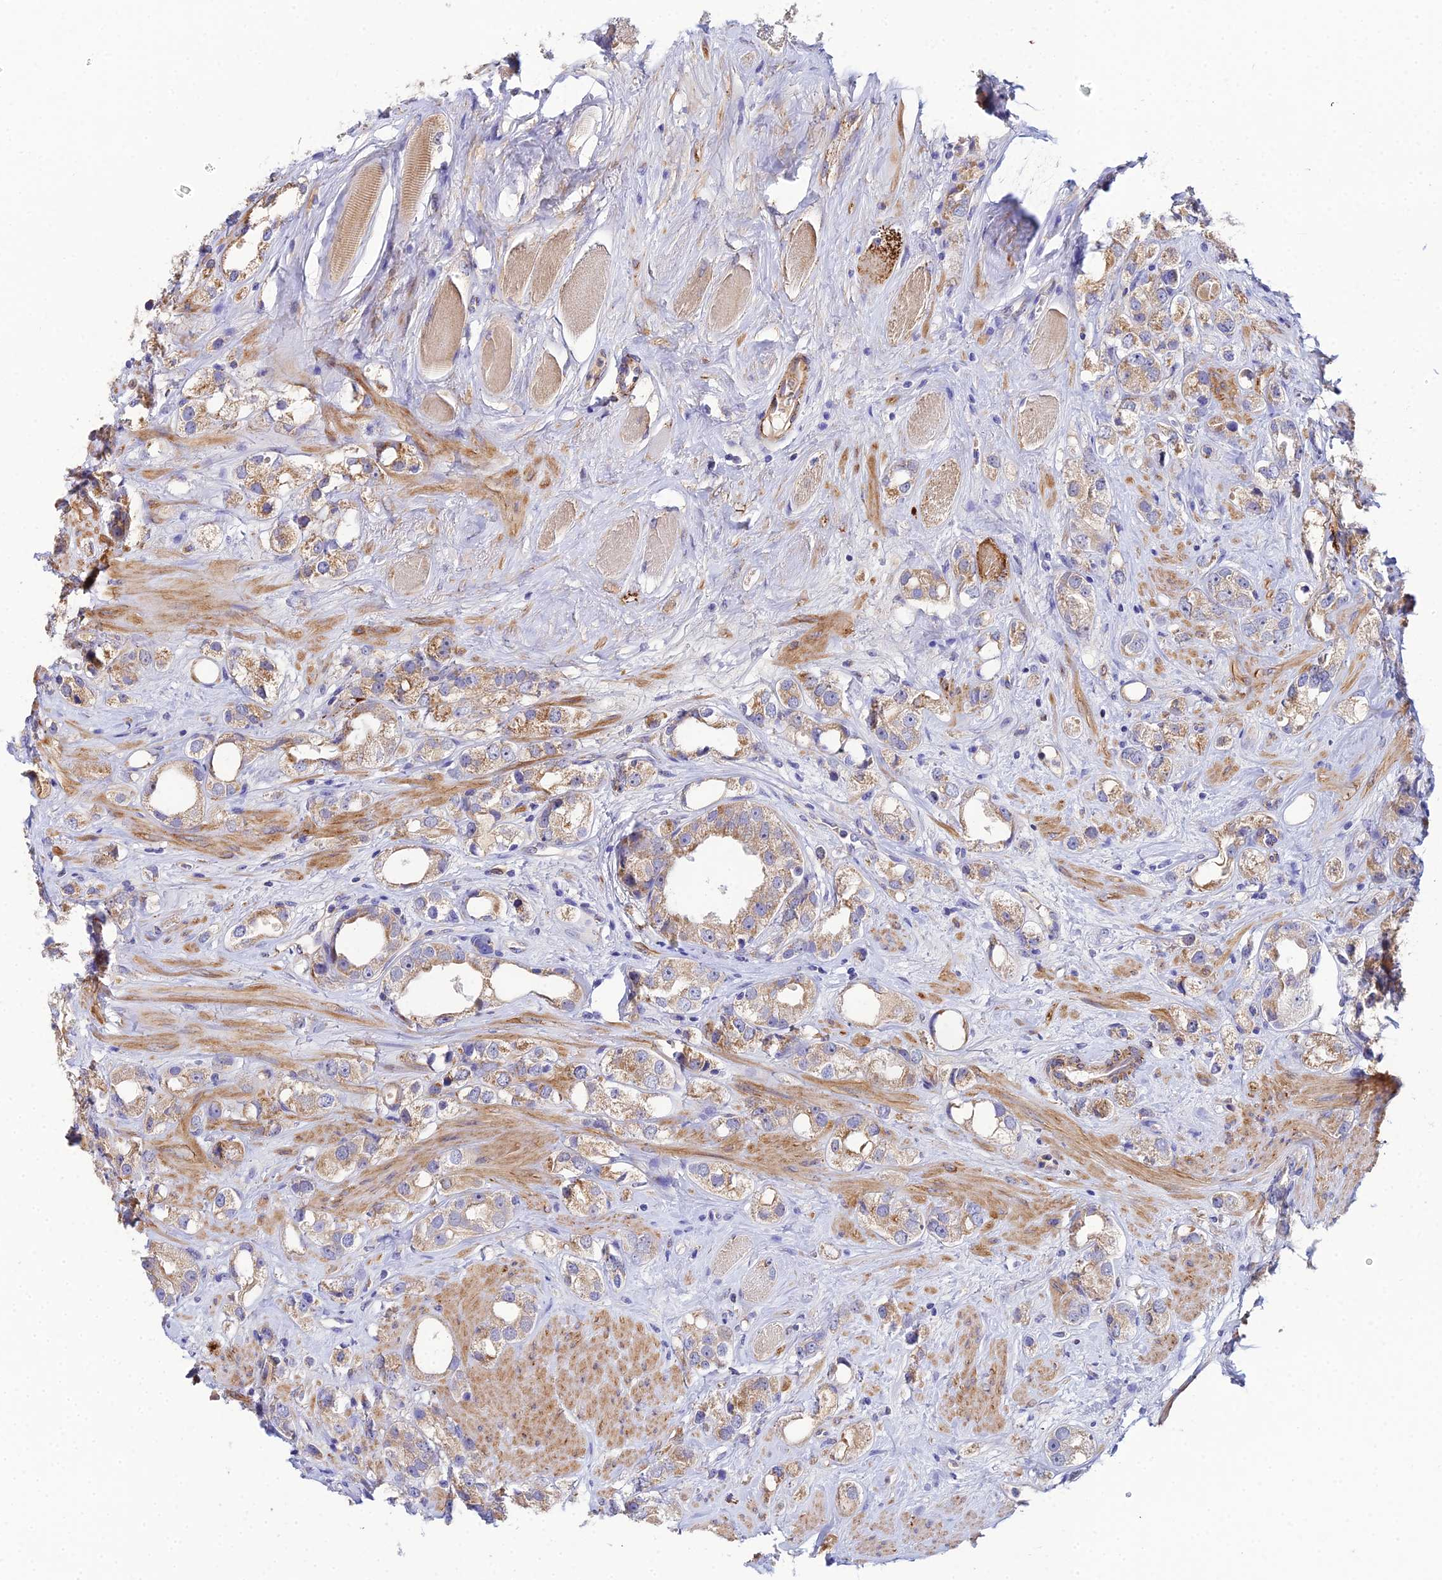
{"staining": {"intensity": "moderate", "quantity": ">75%", "location": "cytoplasmic/membranous"}, "tissue": "prostate cancer", "cell_type": "Tumor cells", "image_type": "cancer", "snomed": [{"axis": "morphology", "description": "Adenocarcinoma, NOS"}, {"axis": "topography", "description": "Prostate"}], "caption": "This histopathology image reveals immunohistochemistry (IHC) staining of human prostate cancer (adenocarcinoma), with medium moderate cytoplasmic/membranous expression in approximately >75% of tumor cells.", "gene": "ACOT2", "patient": {"sex": "male", "age": 79}}